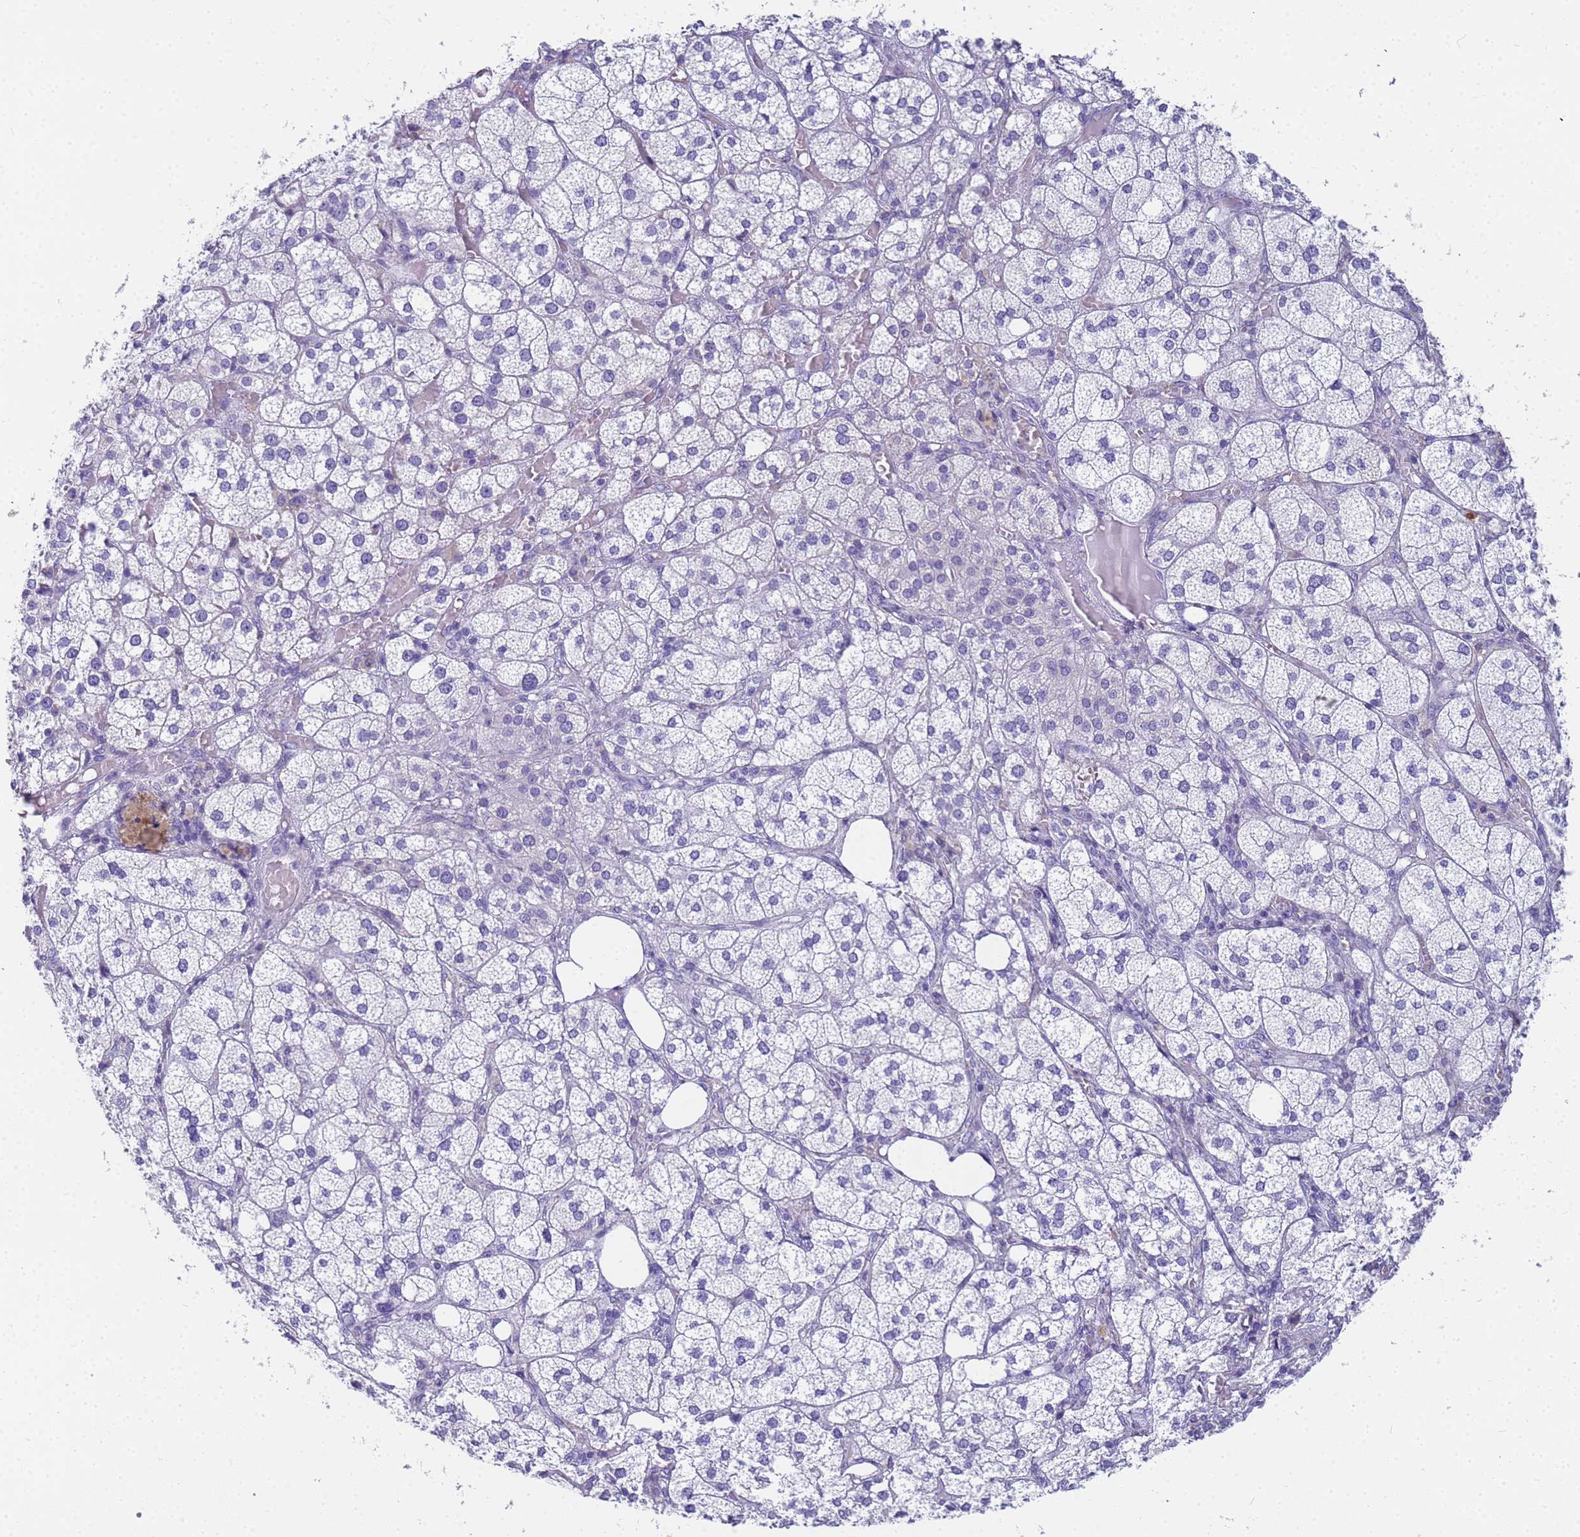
{"staining": {"intensity": "negative", "quantity": "none", "location": "none"}, "tissue": "adrenal gland", "cell_type": "Glandular cells", "image_type": "normal", "snomed": [{"axis": "morphology", "description": "Normal tissue, NOS"}, {"axis": "topography", "description": "Adrenal gland"}], "caption": "Immunohistochemistry photomicrograph of unremarkable adrenal gland: human adrenal gland stained with DAB (3,3'-diaminobenzidine) reveals no significant protein staining in glandular cells. (DAB immunohistochemistry visualized using brightfield microscopy, high magnification).", "gene": "RNASE2", "patient": {"sex": "female", "age": 61}}